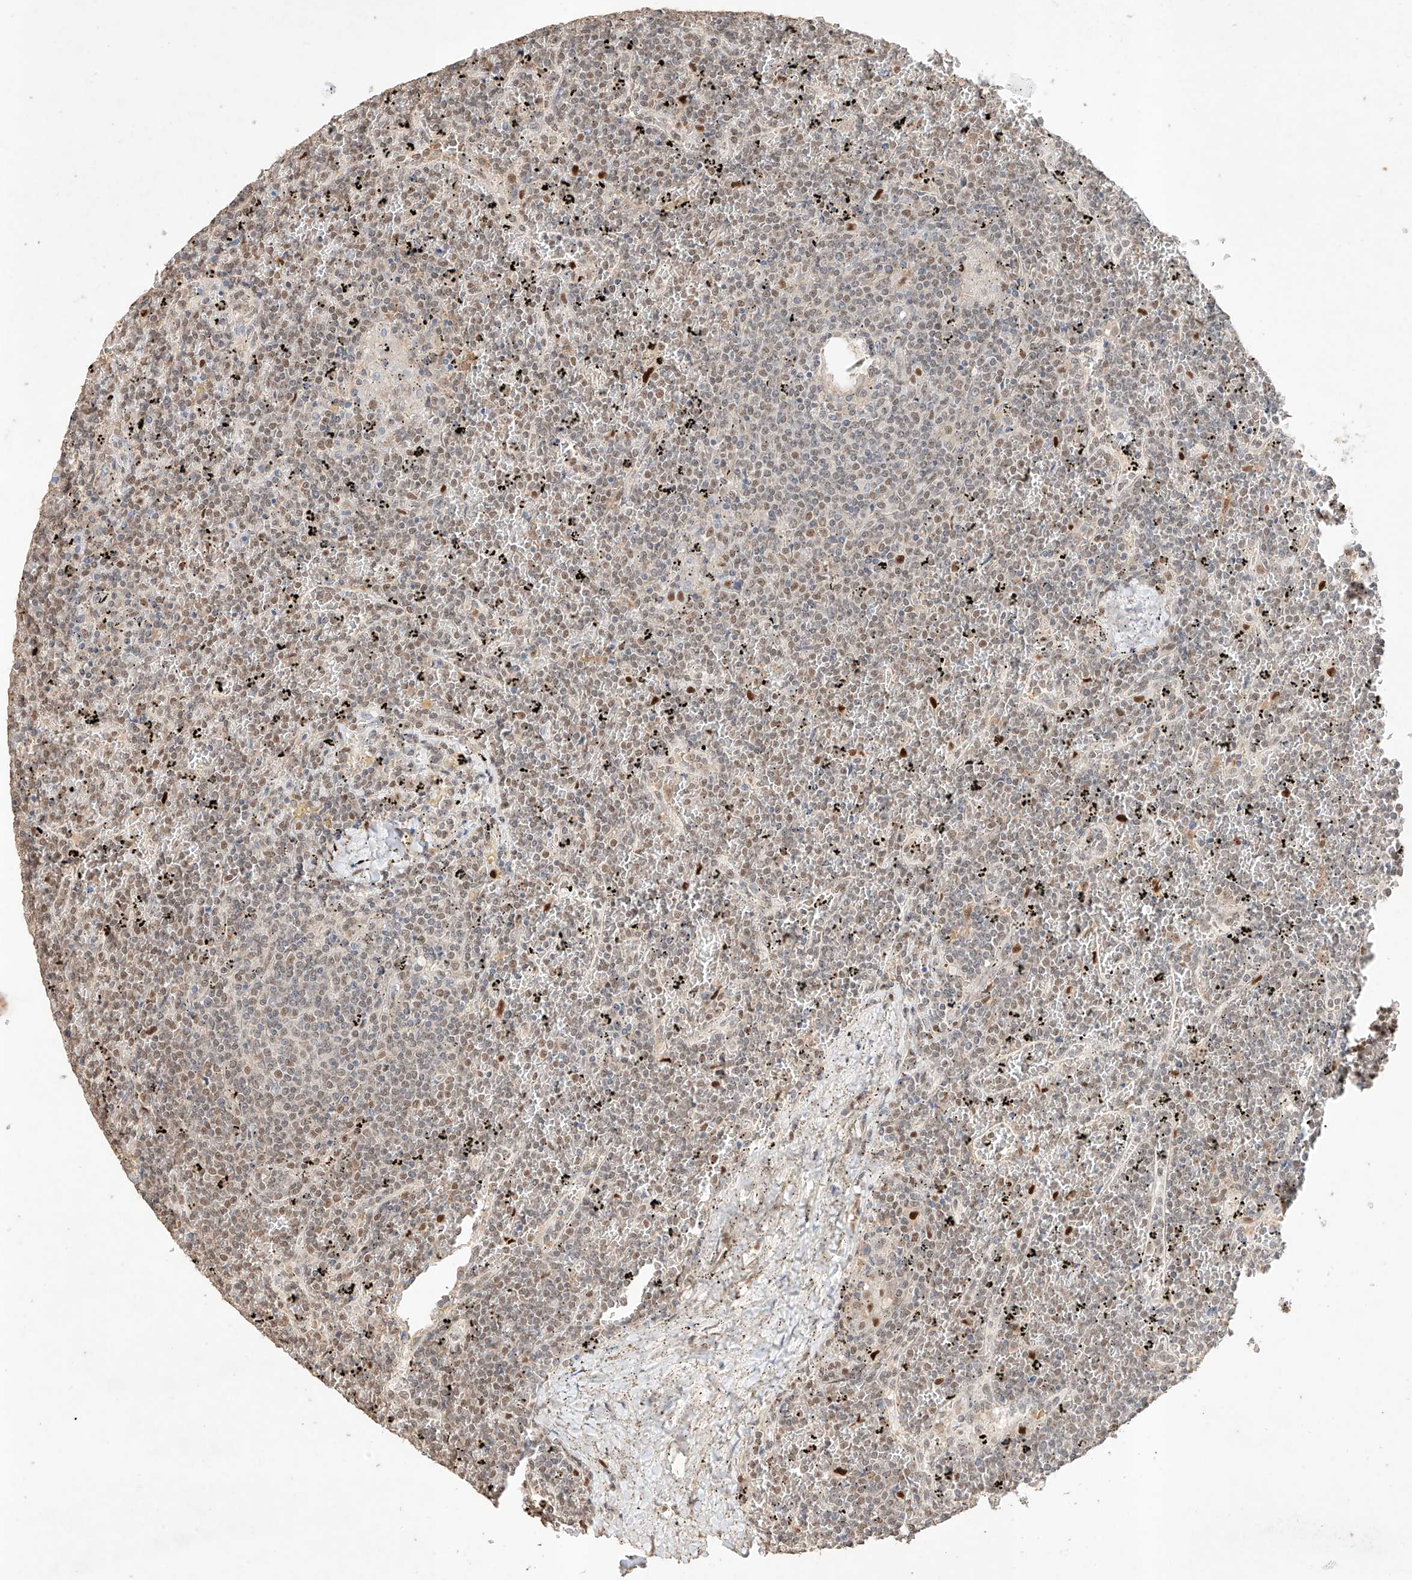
{"staining": {"intensity": "weak", "quantity": "25%-75%", "location": "nuclear"}, "tissue": "lymphoma", "cell_type": "Tumor cells", "image_type": "cancer", "snomed": [{"axis": "morphology", "description": "Malignant lymphoma, non-Hodgkin's type, Low grade"}, {"axis": "topography", "description": "Spleen"}], "caption": "This histopathology image exhibits lymphoma stained with immunohistochemistry (IHC) to label a protein in brown. The nuclear of tumor cells show weak positivity for the protein. Nuclei are counter-stained blue.", "gene": "APIP", "patient": {"sex": "female", "age": 19}}